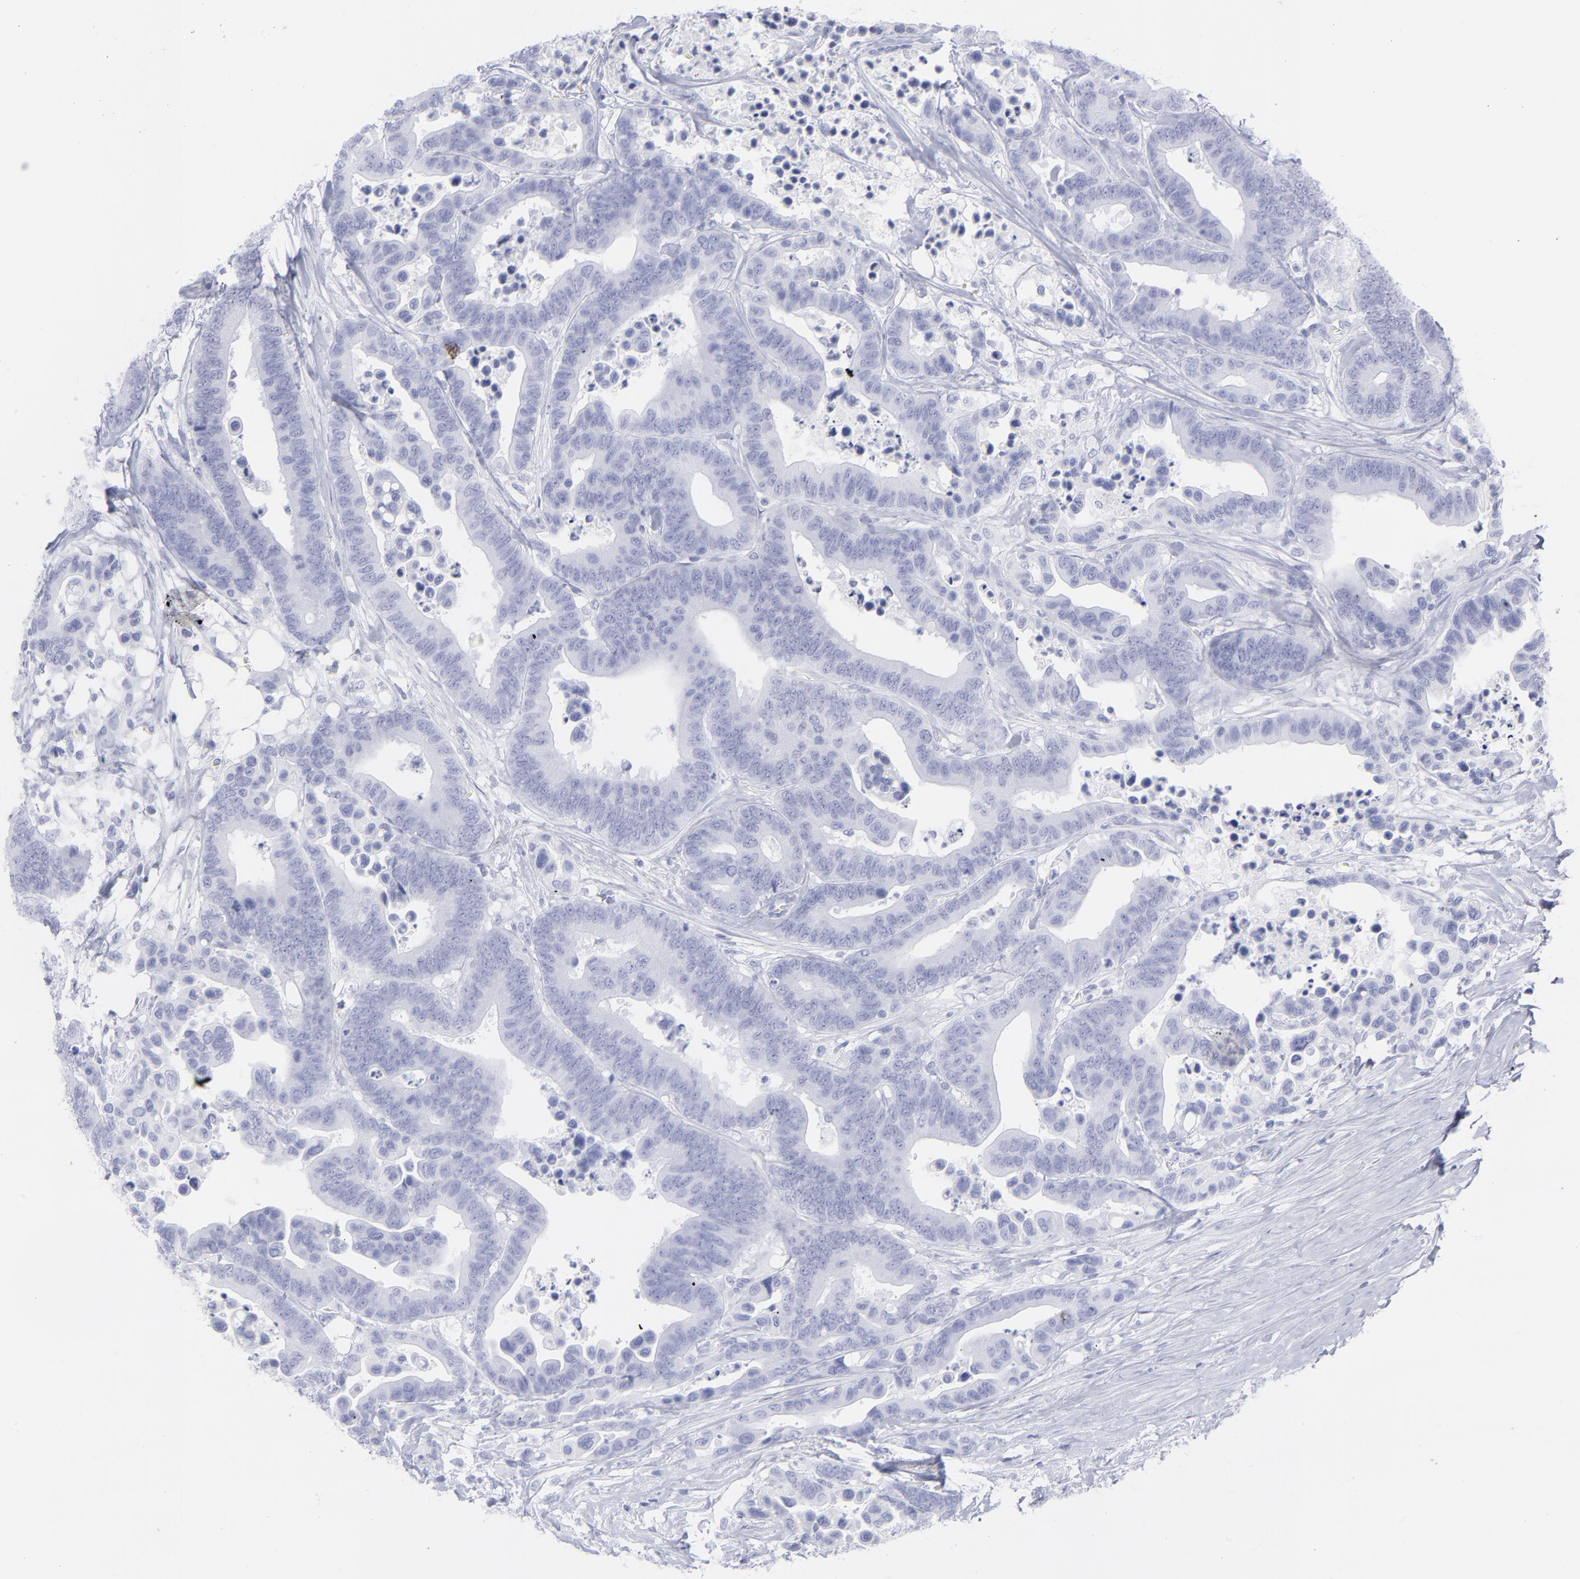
{"staining": {"intensity": "negative", "quantity": "none", "location": "none"}, "tissue": "colorectal cancer", "cell_type": "Tumor cells", "image_type": "cancer", "snomed": [{"axis": "morphology", "description": "Adenocarcinoma, NOS"}, {"axis": "topography", "description": "Colon"}], "caption": "Colorectal cancer (adenocarcinoma) stained for a protein using IHC displays no positivity tumor cells.", "gene": "F13B", "patient": {"sex": "male", "age": 82}}